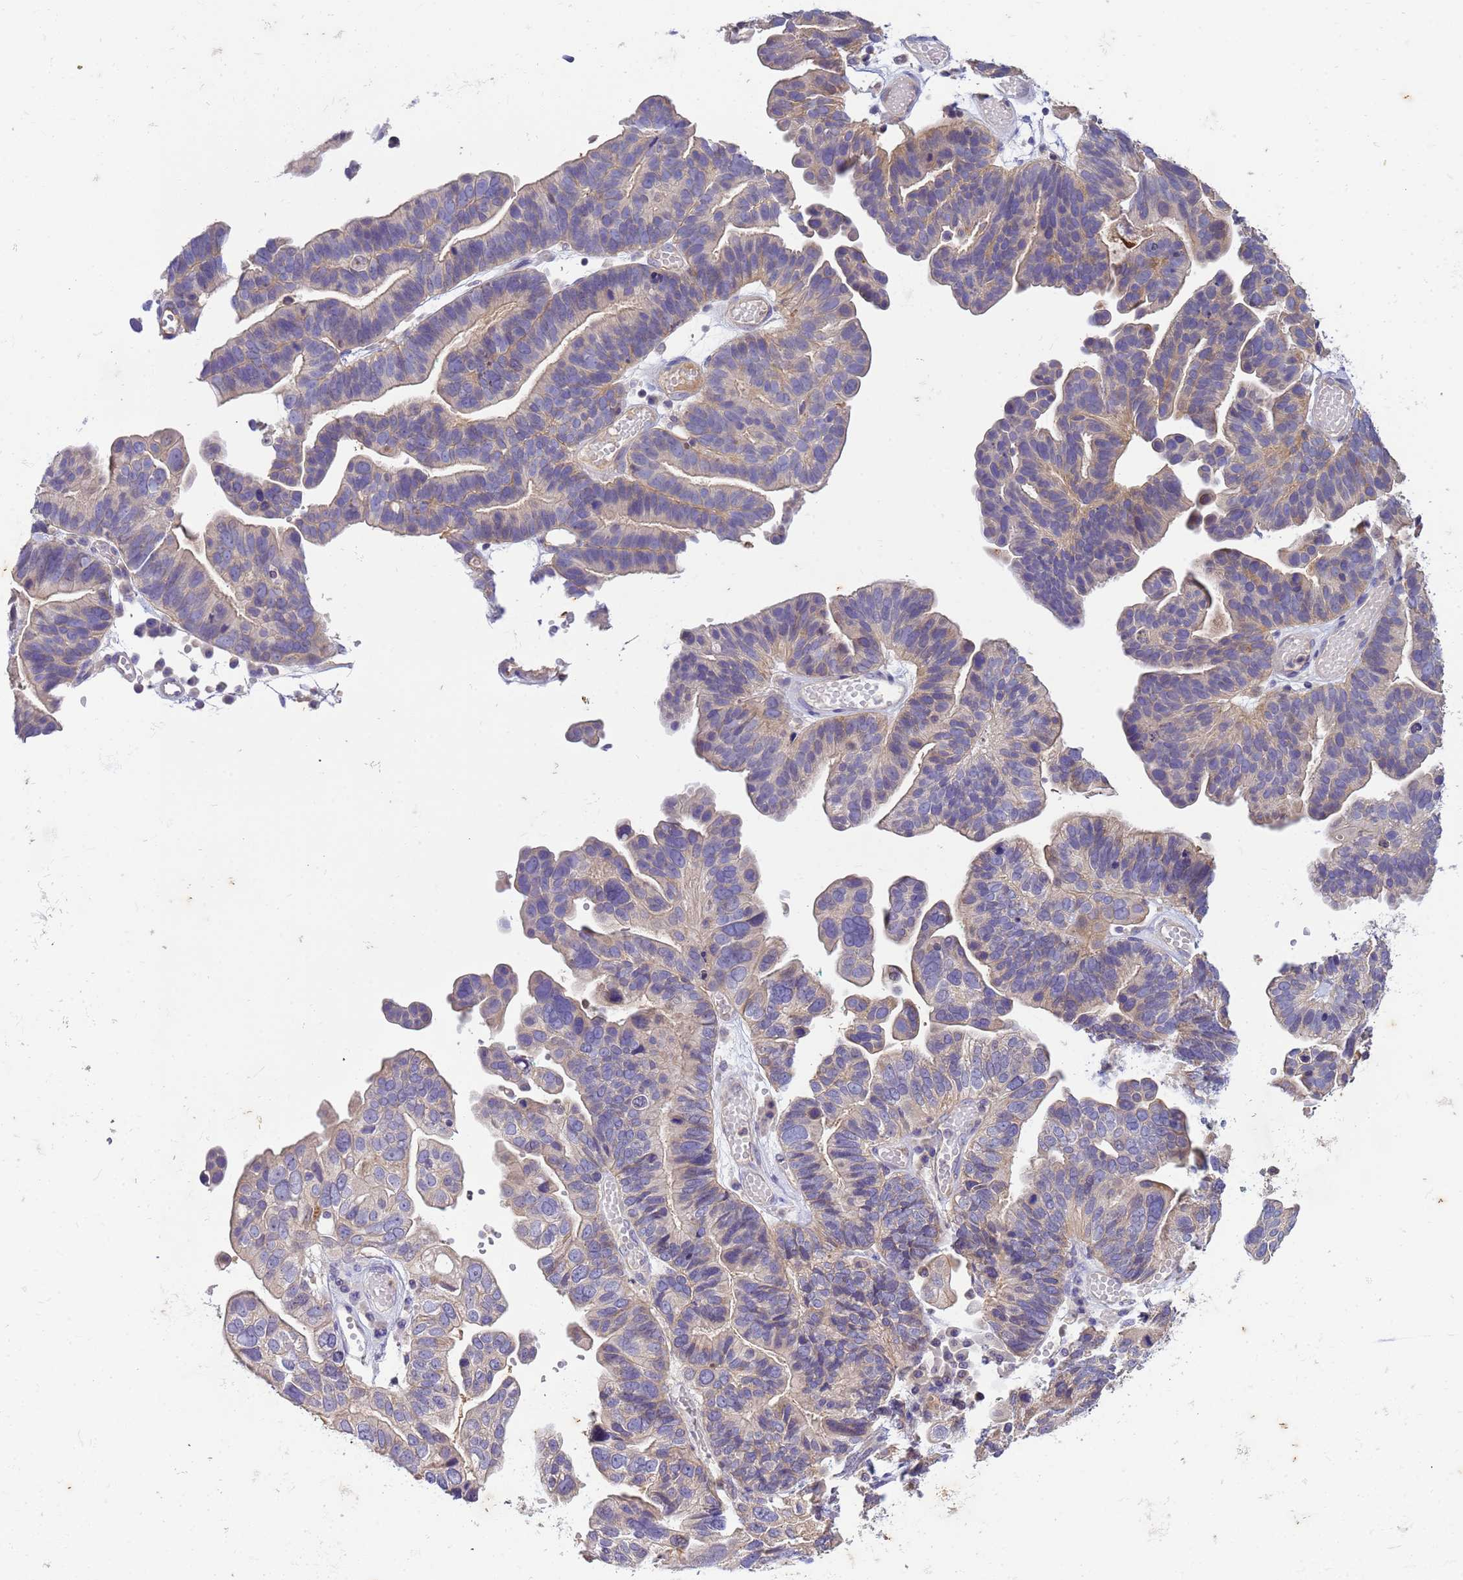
{"staining": {"intensity": "weak", "quantity": "<25%", "location": "cytoplasmic/membranous"}, "tissue": "ovarian cancer", "cell_type": "Tumor cells", "image_type": "cancer", "snomed": [{"axis": "morphology", "description": "Cystadenocarcinoma, serous, NOS"}, {"axis": "topography", "description": "Ovary"}], "caption": "Tumor cells are negative for protein expression in human serous cystadenocarcinoma (ovarian).", "gene": "PLCXD3", "patient": {"sex": "female", "age": 56}}